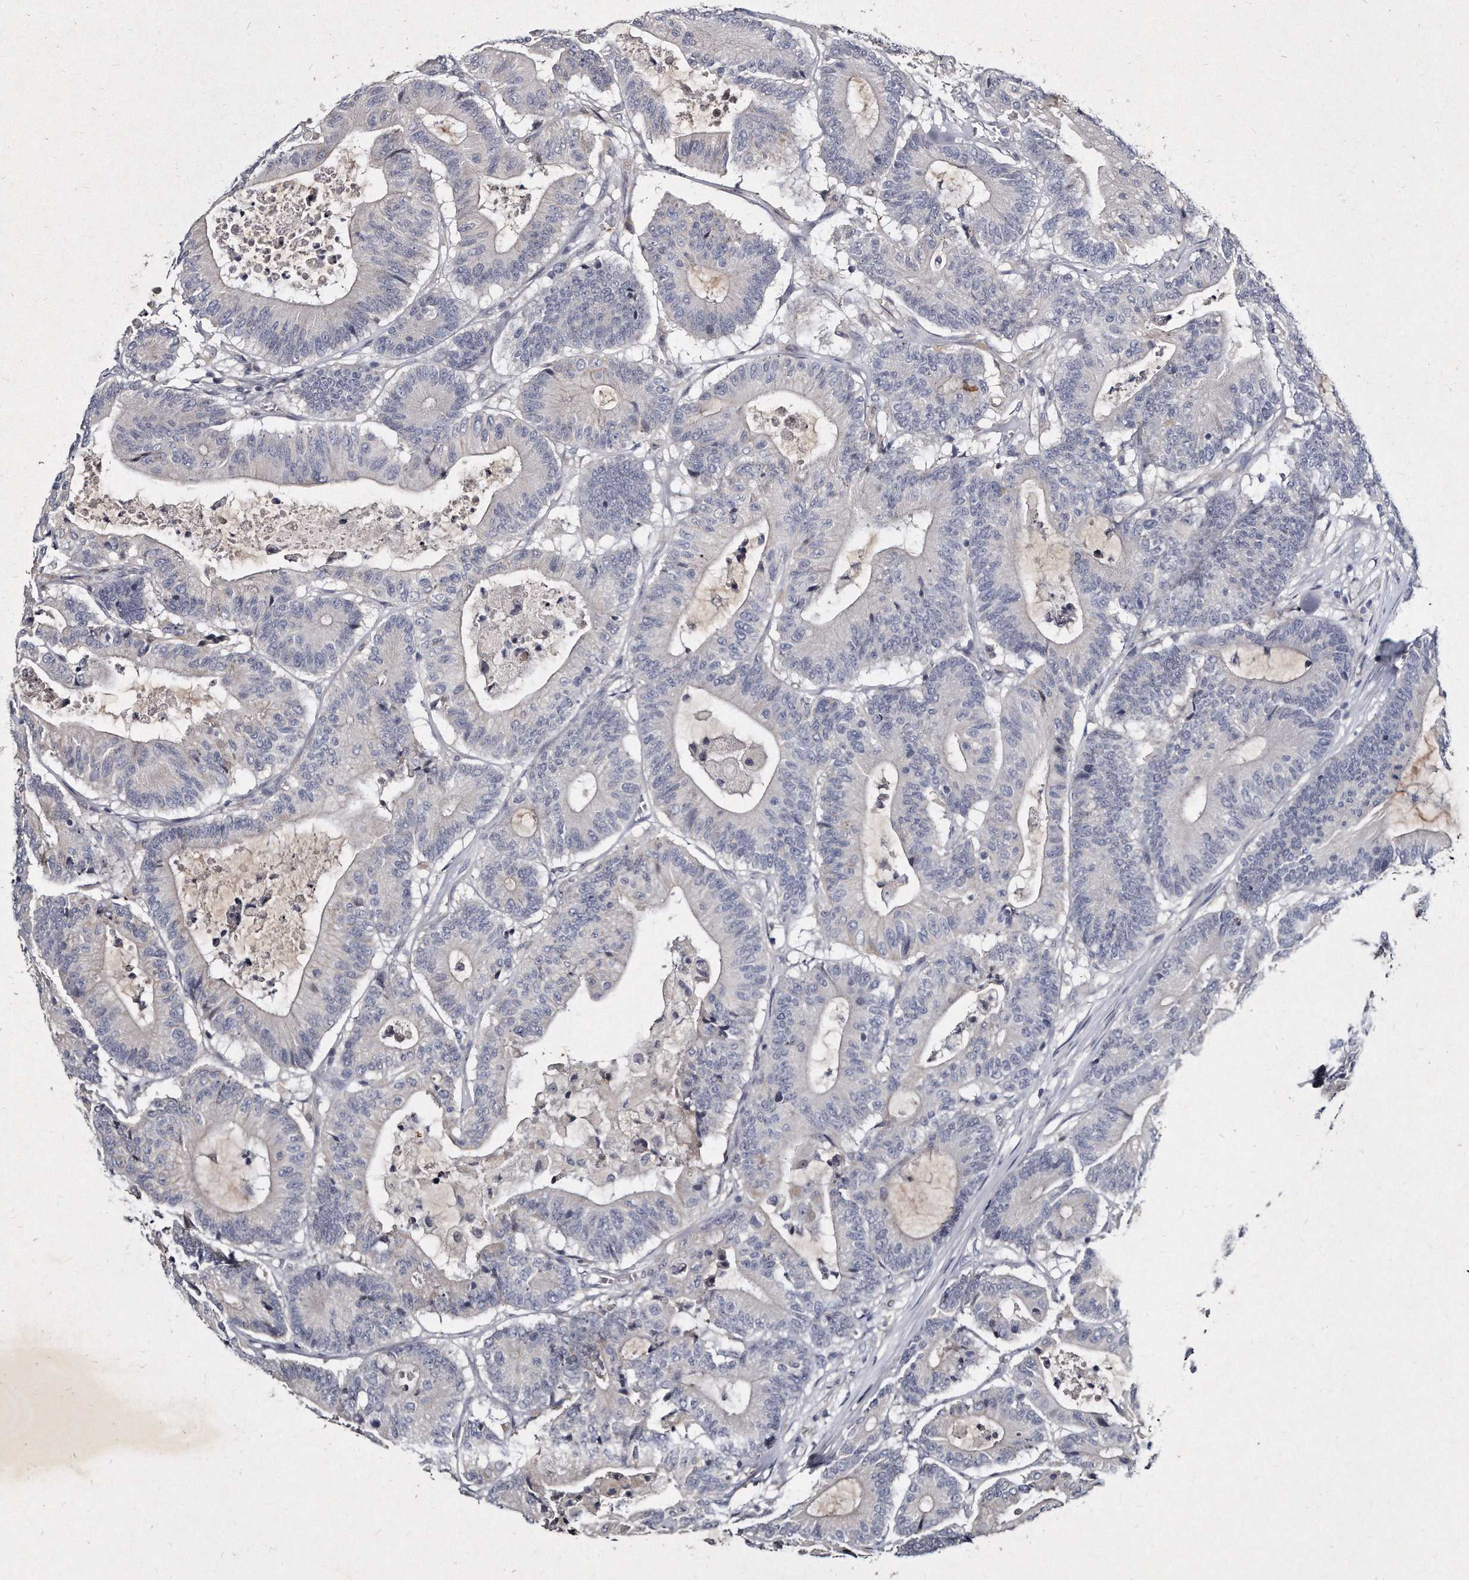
{"staining": {"intensity": "negative", "quantity": "none", "location": "none"}, "tissue": "colorectal cancer", "cell_type": "Tumor cells", "image_type": "cancer", "snomed": [{"axis": "morphology", "description": "Adenocarcinoma, NOS"}, {"axis": "topography", "description": "Colon"}], "caption": "DAB (3,3'-diaminobenzidine) immunohistochemical staining of adenocarcinoma (colorectal) demonstrates no significant staining in tumor cells. The staining is performed using DAB brown chromogen with nuclei counter-stained in using hematoxylin.", "gene": "KLHDC3", "patient": {"sex": "female", "age": 84}}